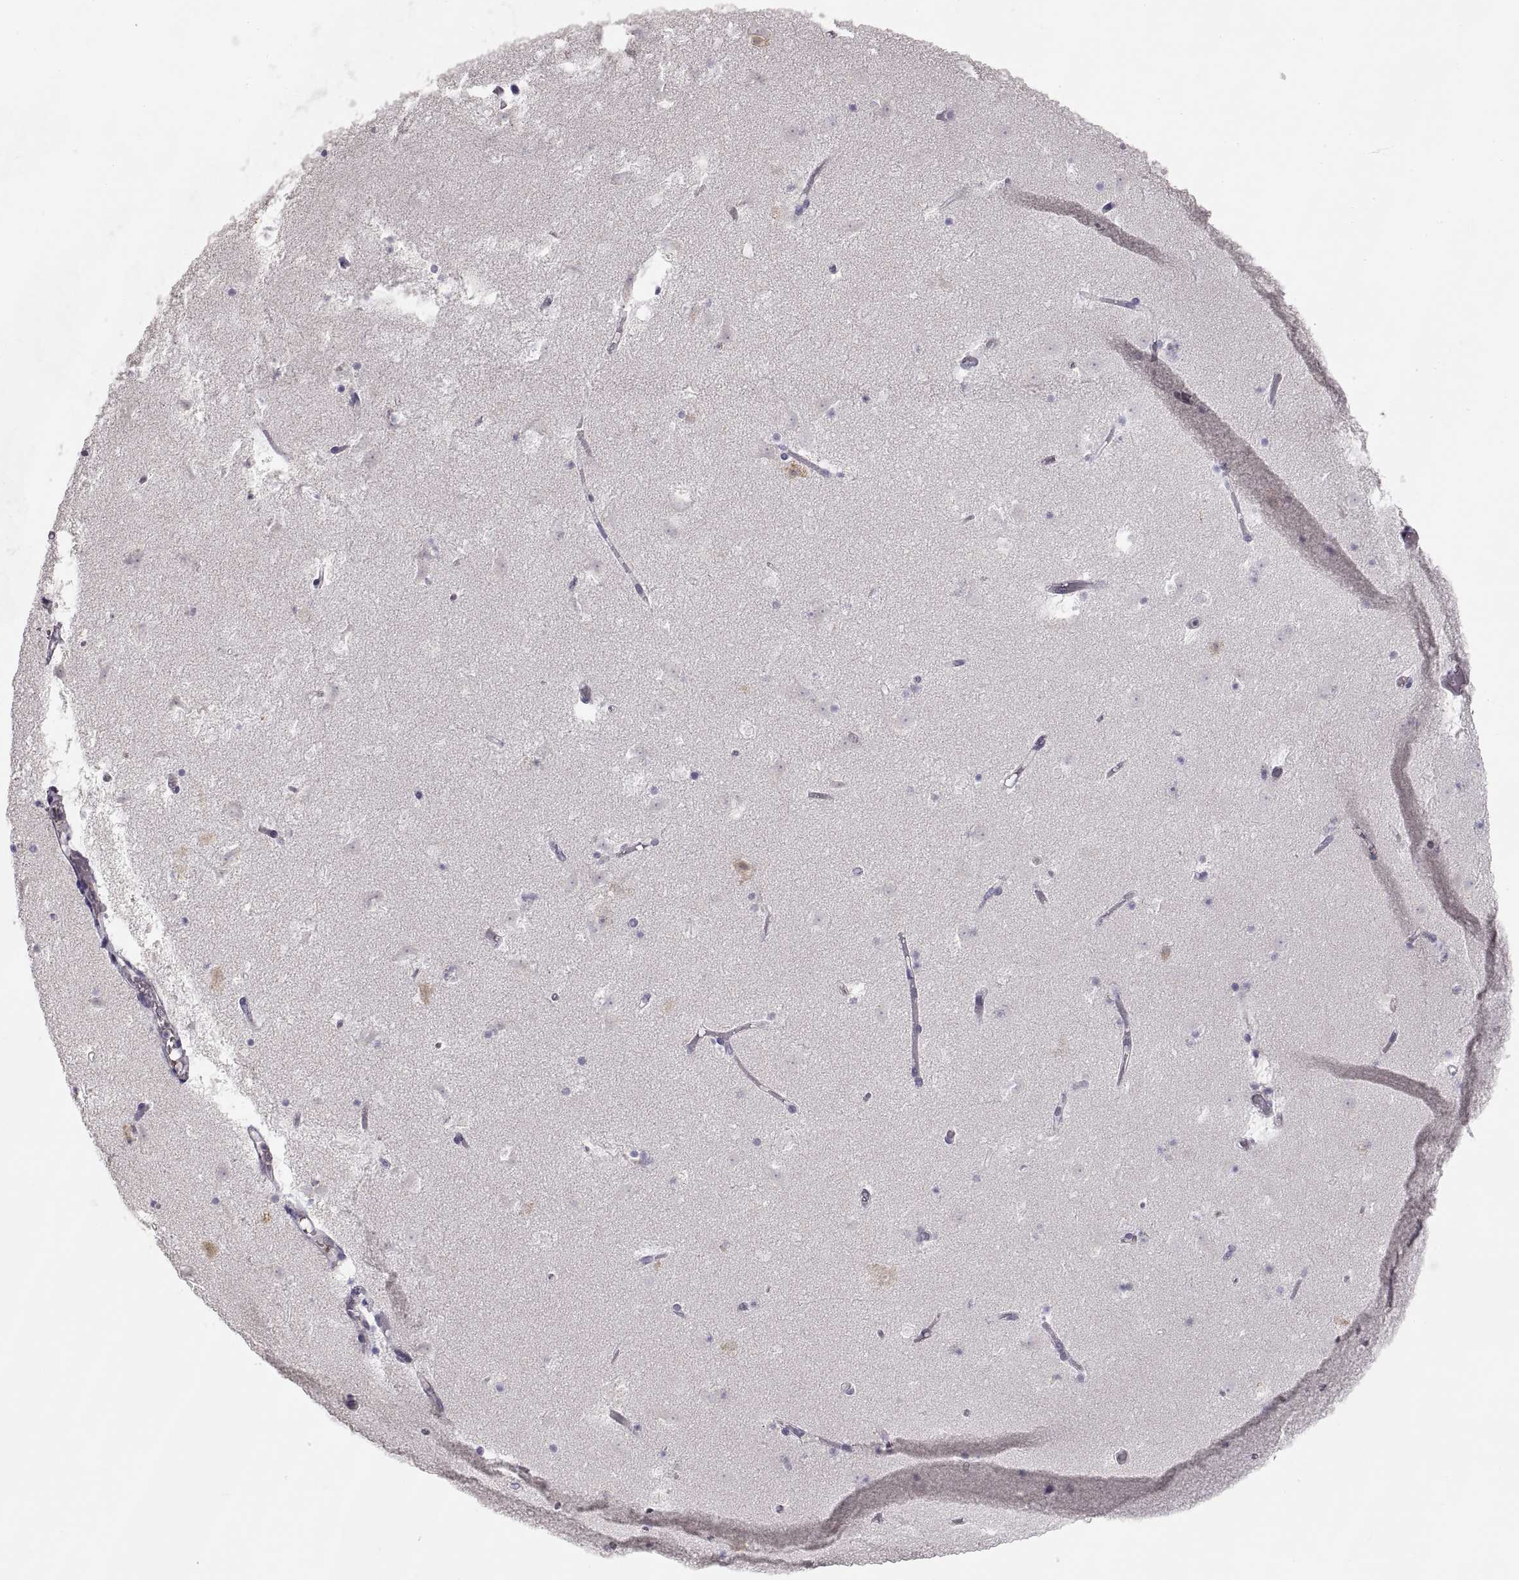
{"staining": {"intensity": "negative", "quantity": "none", "location": "none"}, "tissue": "caudate", "cell_type": "Glial cells", "image_type": "normal", "snomed": [{"axis": "morphology", "description": "Normal tissue, NOS"}, {"axis": "topography", "description": "Lateral ventricle wall"}], "caption": "A high-resolution histopathology image shows immunohistochemistry staining of unremarkable caudate, which shows no significant positivity in glial cells.", "gene": "HSP90AB1", "patient": {"sex": "female", "age": 42}}